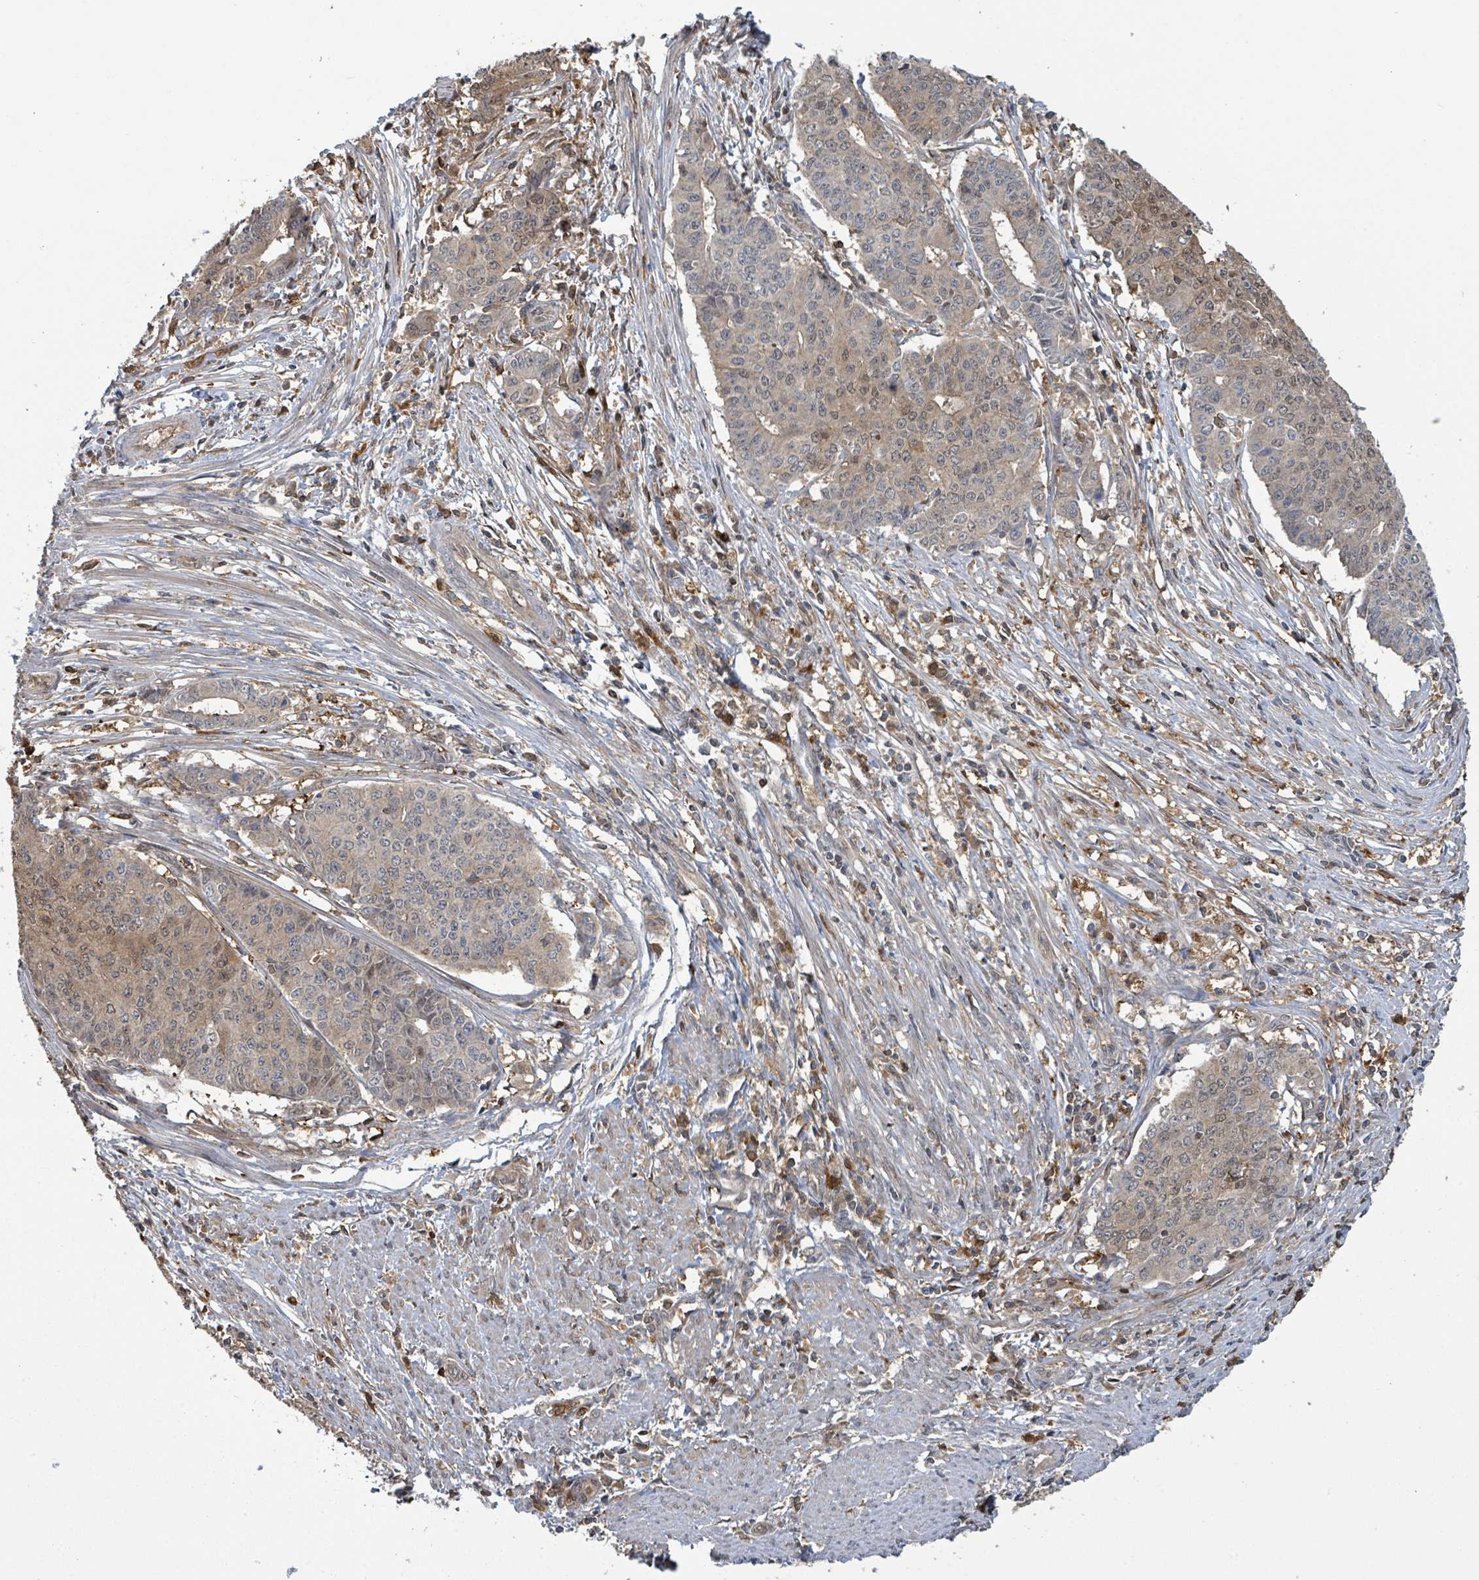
{"staining": {"intensity": "moderate", "quantity": "25%-75%", "location": "cytoplasmic/membranous"}, "tissue": "endometrial cancer", "cell_type": "Tumor cells", "image_type": "cancer", "snomed": [{"axis": "morphology", "description": "Adenocarcinoma, NOS"}, {"axis": "topography", "description": "Endometrium"}], "caption": "Endometrial cancer tissue displays moderate cytoplasmic/membranous staining in approximately 25%-75% of tumor cells (DAB (3,3'-diaminobenzidine) IHC, brown staining for protein, blue staining for nuclei).", "gene": "PGAM1", "patient": {"sex": "female", "age": 59}}